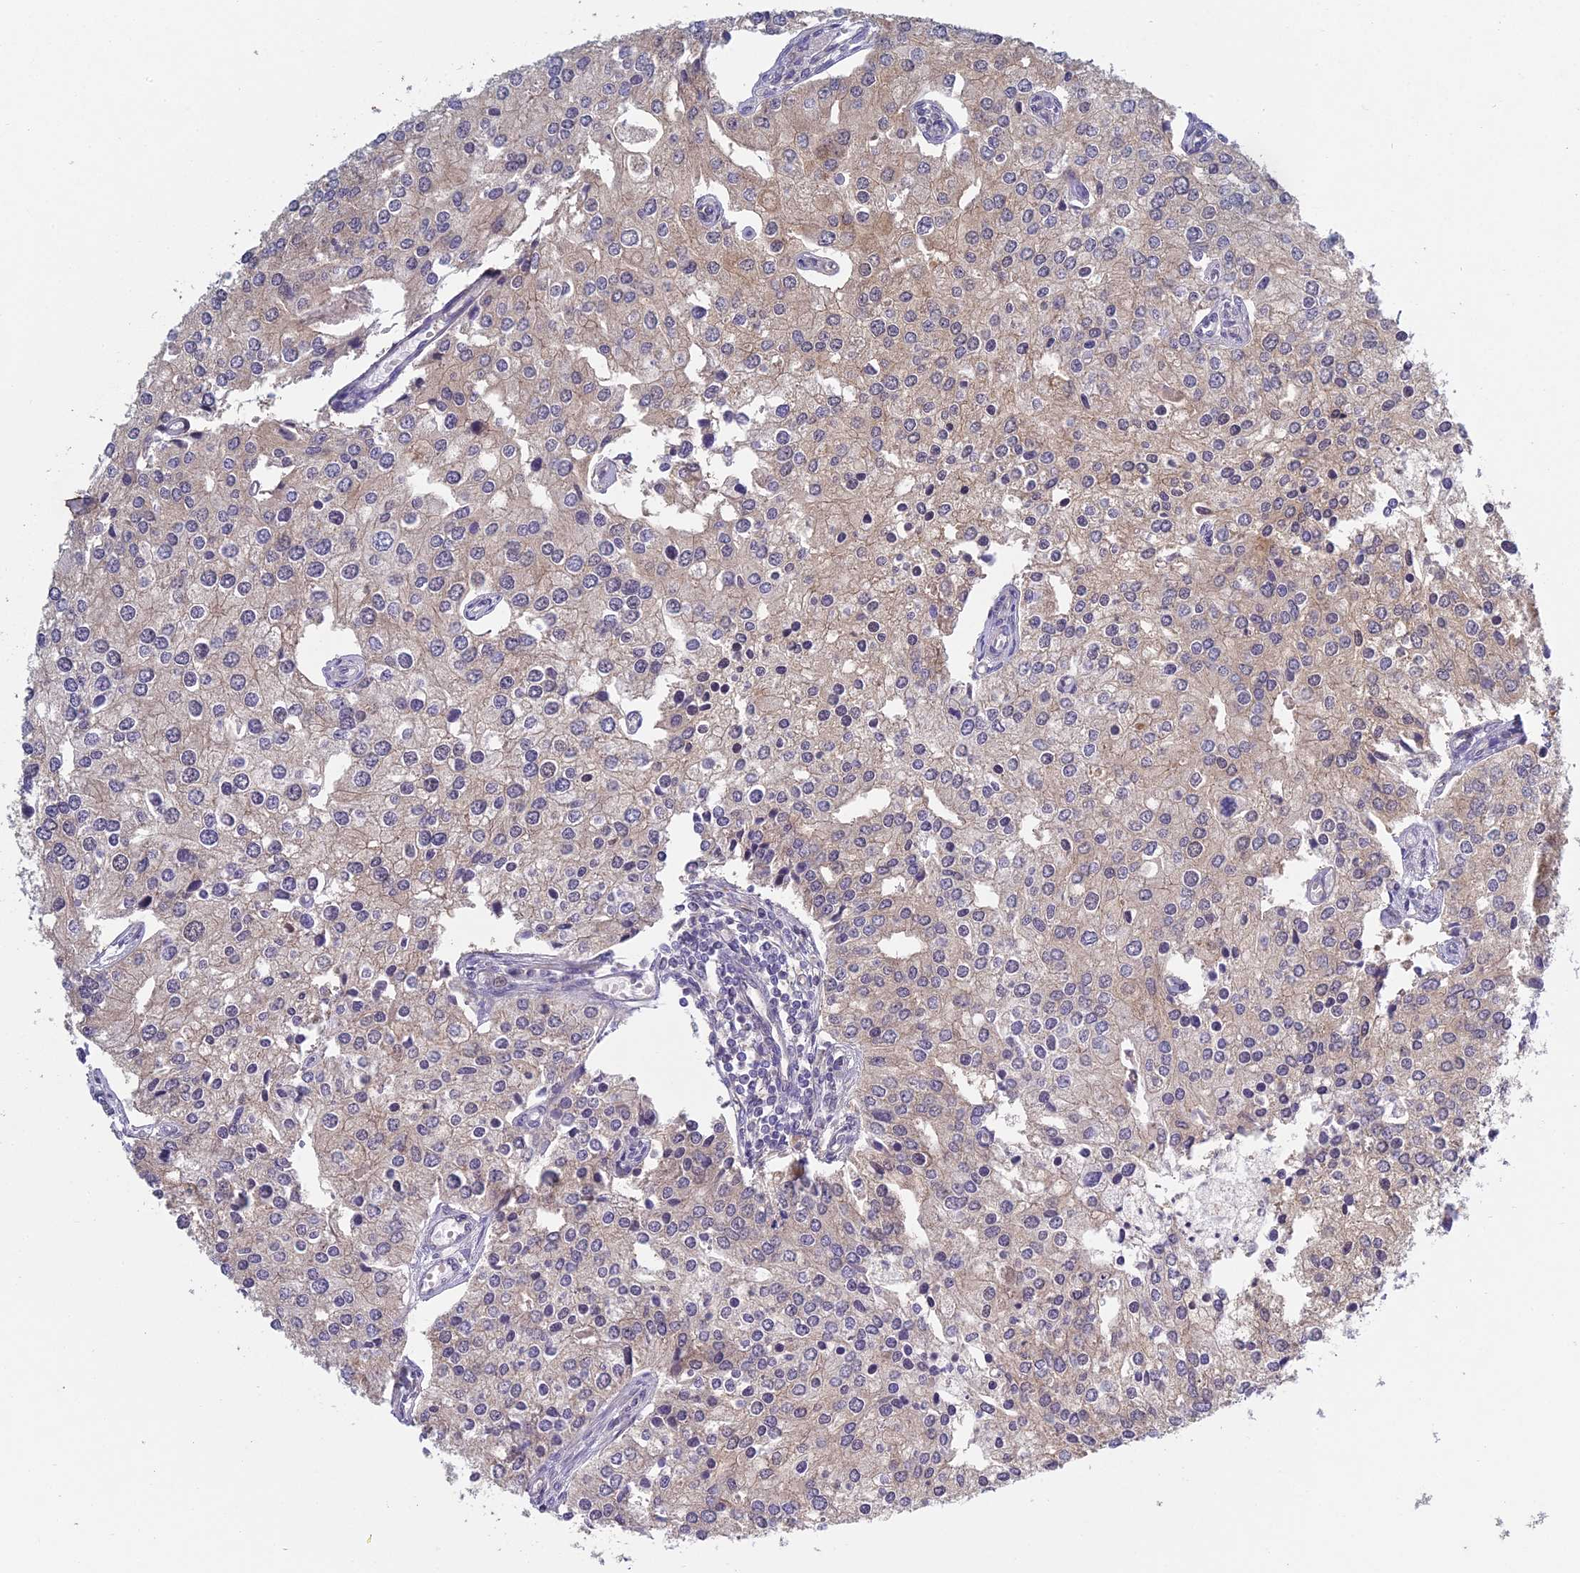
{"staining": {"intensity": "weak", "quantity": "25%-75%", "location": "cytoplasmic/membranous"}, "tissue": "prostate cancer", "cell_type": "Tumor cells", "image_type": "cancer", "snomed": [{"axis": "morphology", "description": "Adenocarcinoma, High grade"}, {"axis": "topography", "description": "Prostate"}], "caption": "High-magnification brightfield microscopy of high-grade adenocarcinoma (prostate) stained with DAB (3,3'-diaminobenzidine) (brown) and counterstained with hematoxylin (blue). tumor cells exhibit weak cytoplasmic/membranous positivity is present in about25%-75% of cells.", "gene": "METTL26", "patient": {"sex": "male", "age": 62}}